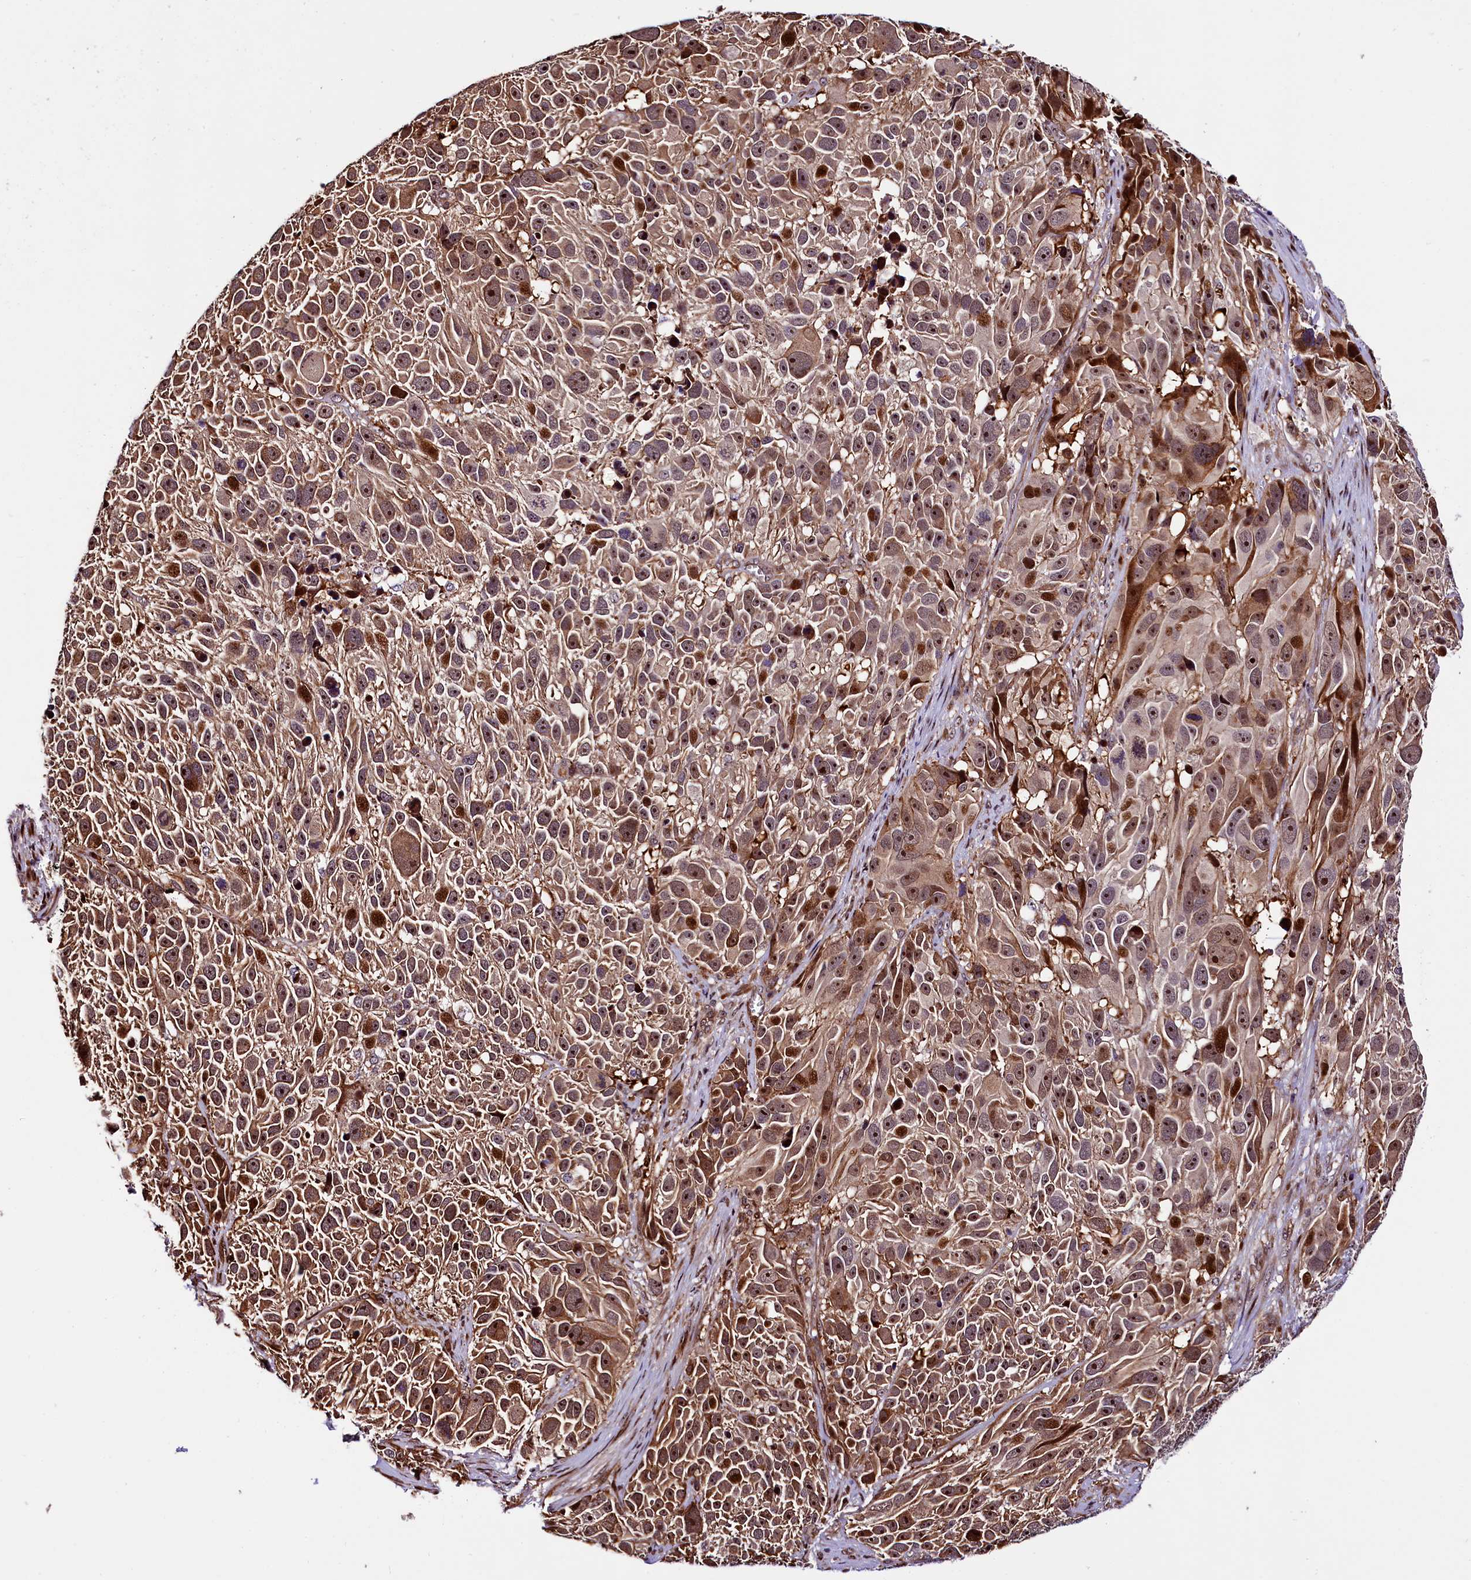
{"staining": {"intensity": "moderate", "quantity": ">75%", "location": "cytoplasmic/membranous,nuclear"}, "tissue": "melanoma", "cell_type": "Tumor cells", "image_type": "cancer", "snomed": [{"axis": "morphology", "description": "Malignant melanoma, NOS"}, {"axis": "topography", "description": "Skin"}], "caption": "Human melanoma stained with a brown dye reveals moderate cytoplasmic/membranous and nuclear positive positivity in approximately >75% of tumor cells.", "gene": "TRMT112", "patient": {"sex": "male", "age": 84}}